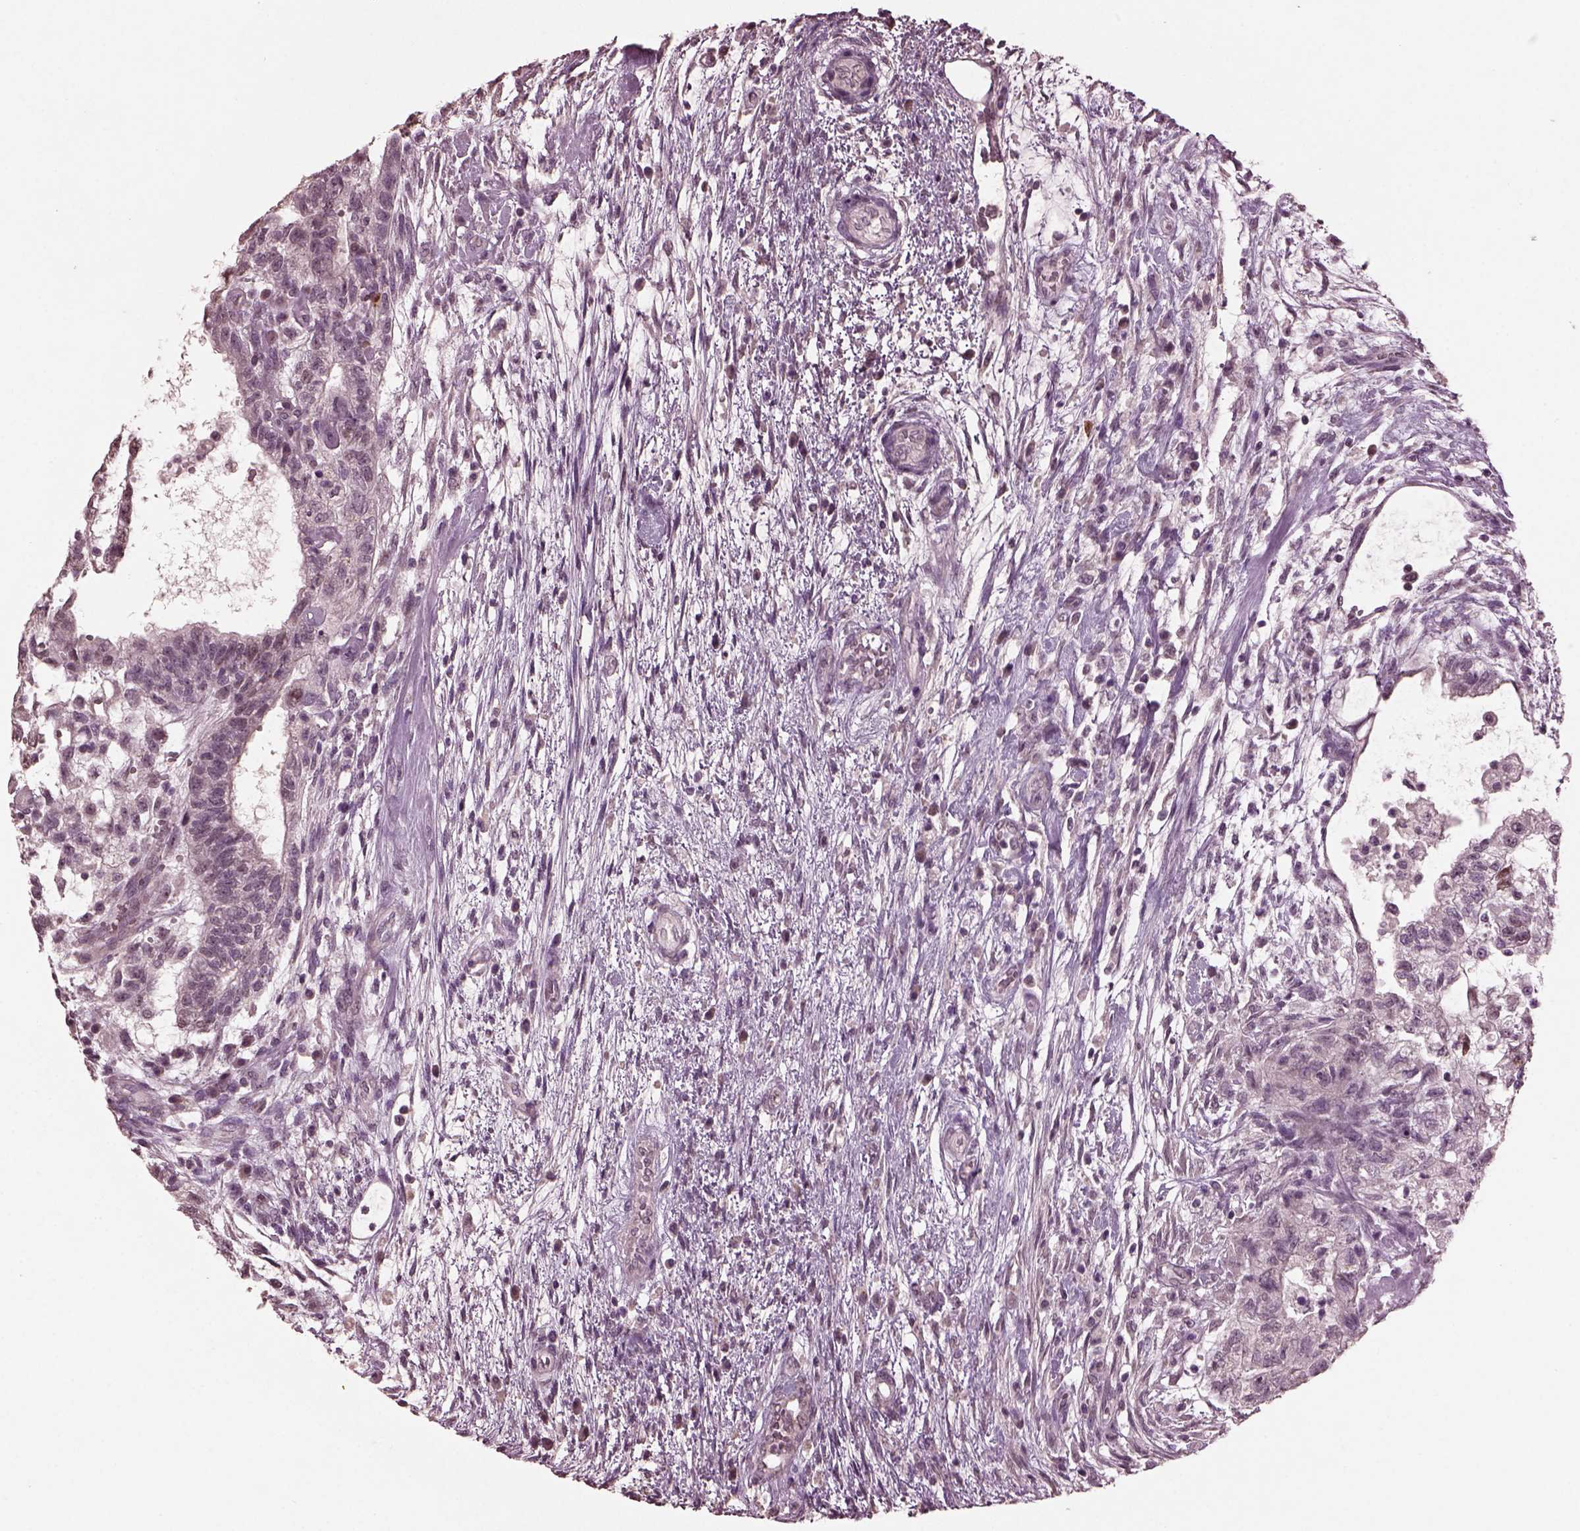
{"staining": {"intensity": "negative", "quantity": "none", "location": "none"}, "tissue": "testis cancer", "cell_type": "Tumor cells", "image_type": "cancer", "snomed": [{"axis": "morphology", "description": "Normal tissue, NOS"}, {"axis": "morphology", "description": "Carcinoma, Embryonal, NOS"}, {"axis": "topography", "description": "Testis"}, {"axis": "topography", "description": "Epididymis"}], "caption": "Immunohistochemistry photomicrograph of testis embryonal carcinoma stained for a protein (brown), which exhibits no positivity in tumor cells.", "gene": "IL18RAP", "patient": {"sex": "male", "age": 32}}